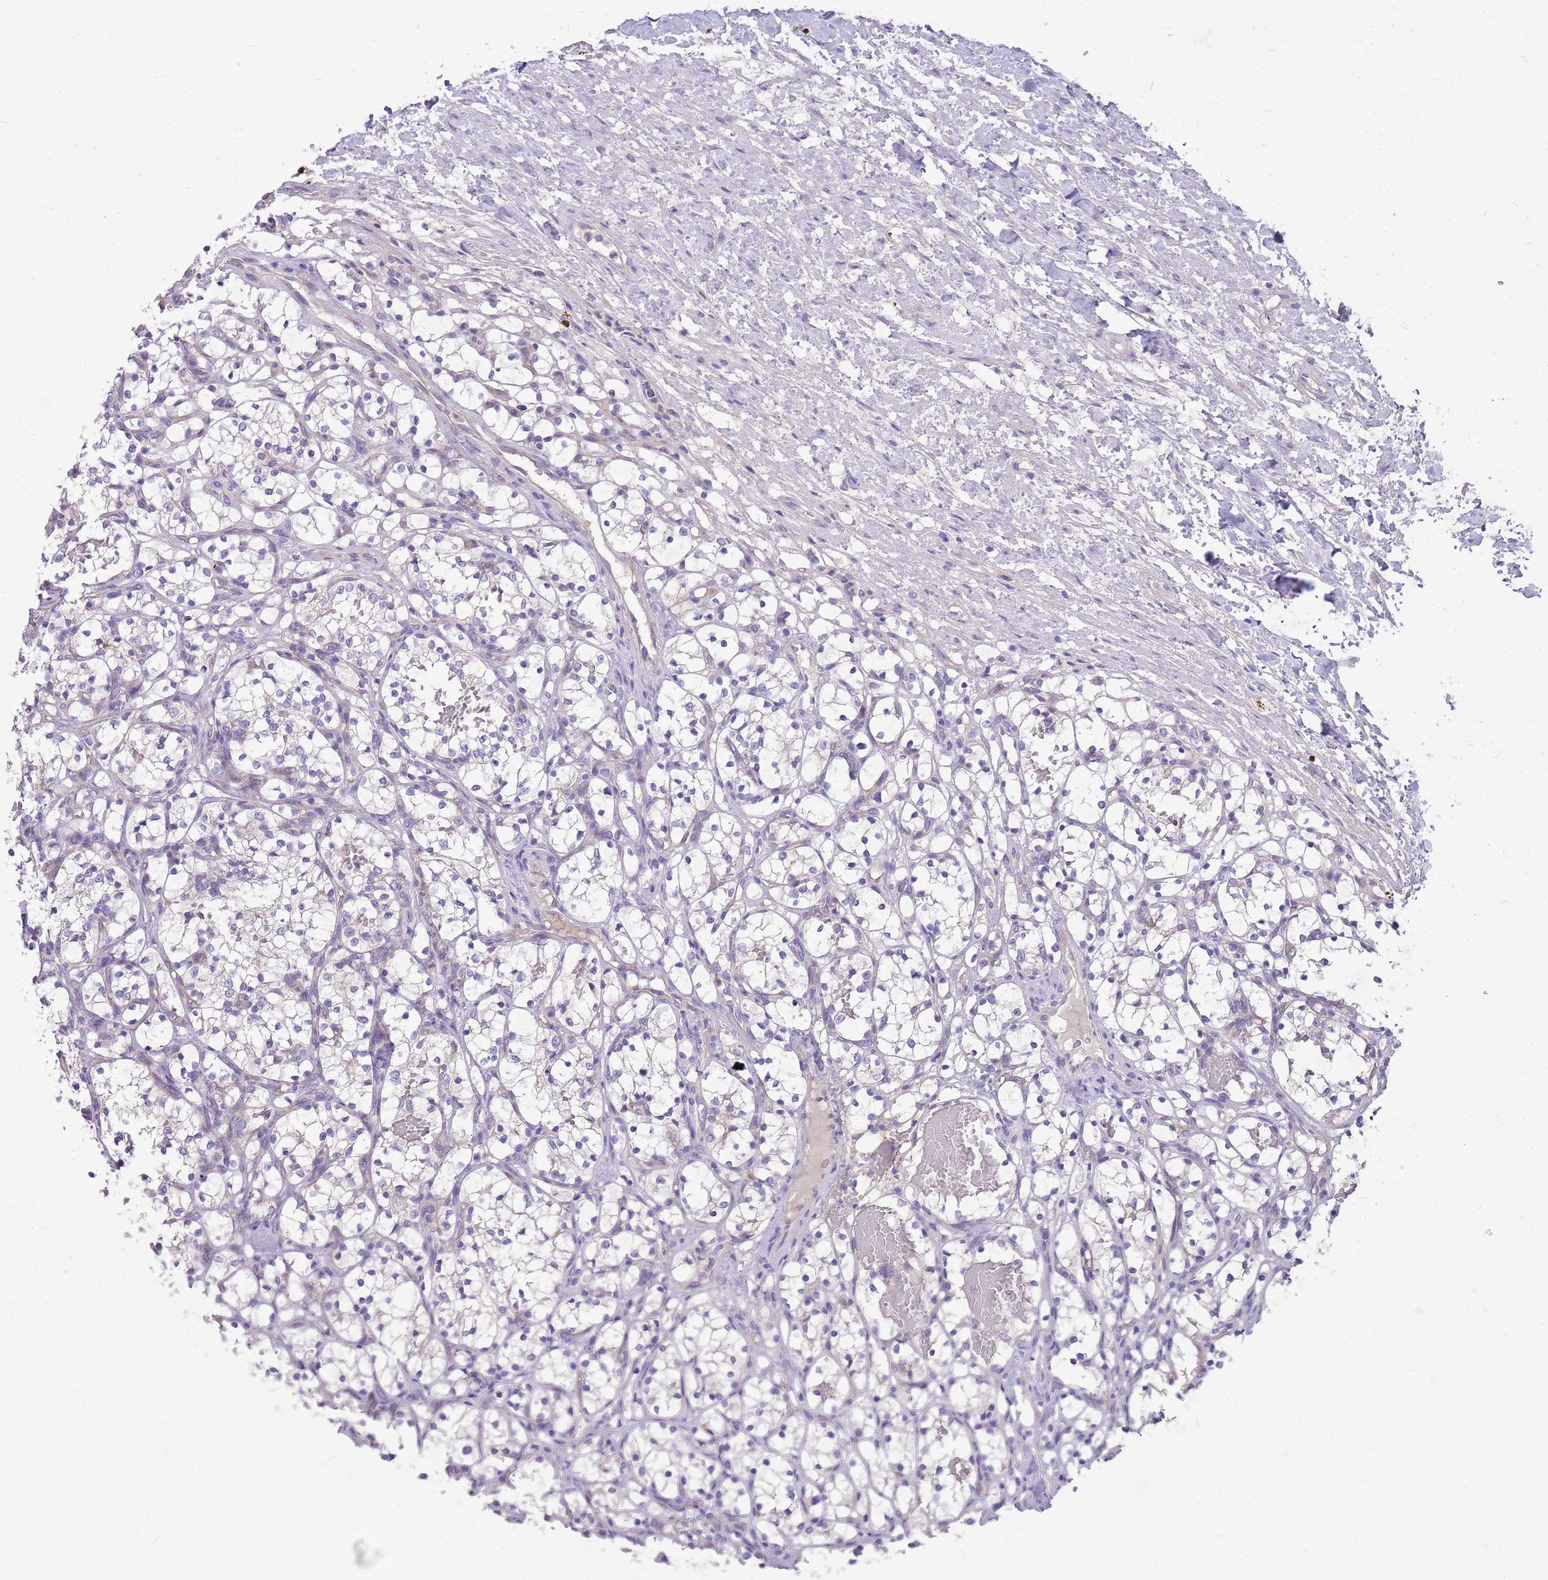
{"staining": {"intensity": "negative", "quantity": "none", "location": "none"}, "tissue": "renal cancer", "cell_type": "Tumor cells", "image_type": "cancer", "snomed": [{"axis": "morphology", "description": "Adenocarcinoma, NOS"}, {"axis": "topography", "description": "Kidney"}], "caption": "Immunohistochemical staining of adenocarcinoma (renal) shows no significant expression in tumor cells. Brightfield microscopy of IHC stained with DAB (3,3'-diaminobenzidine) (brown) and hematoxylin (blue), captured at high magnification.", "gene": "NTN4", "patient": {"sex": "female", "age": 69}}